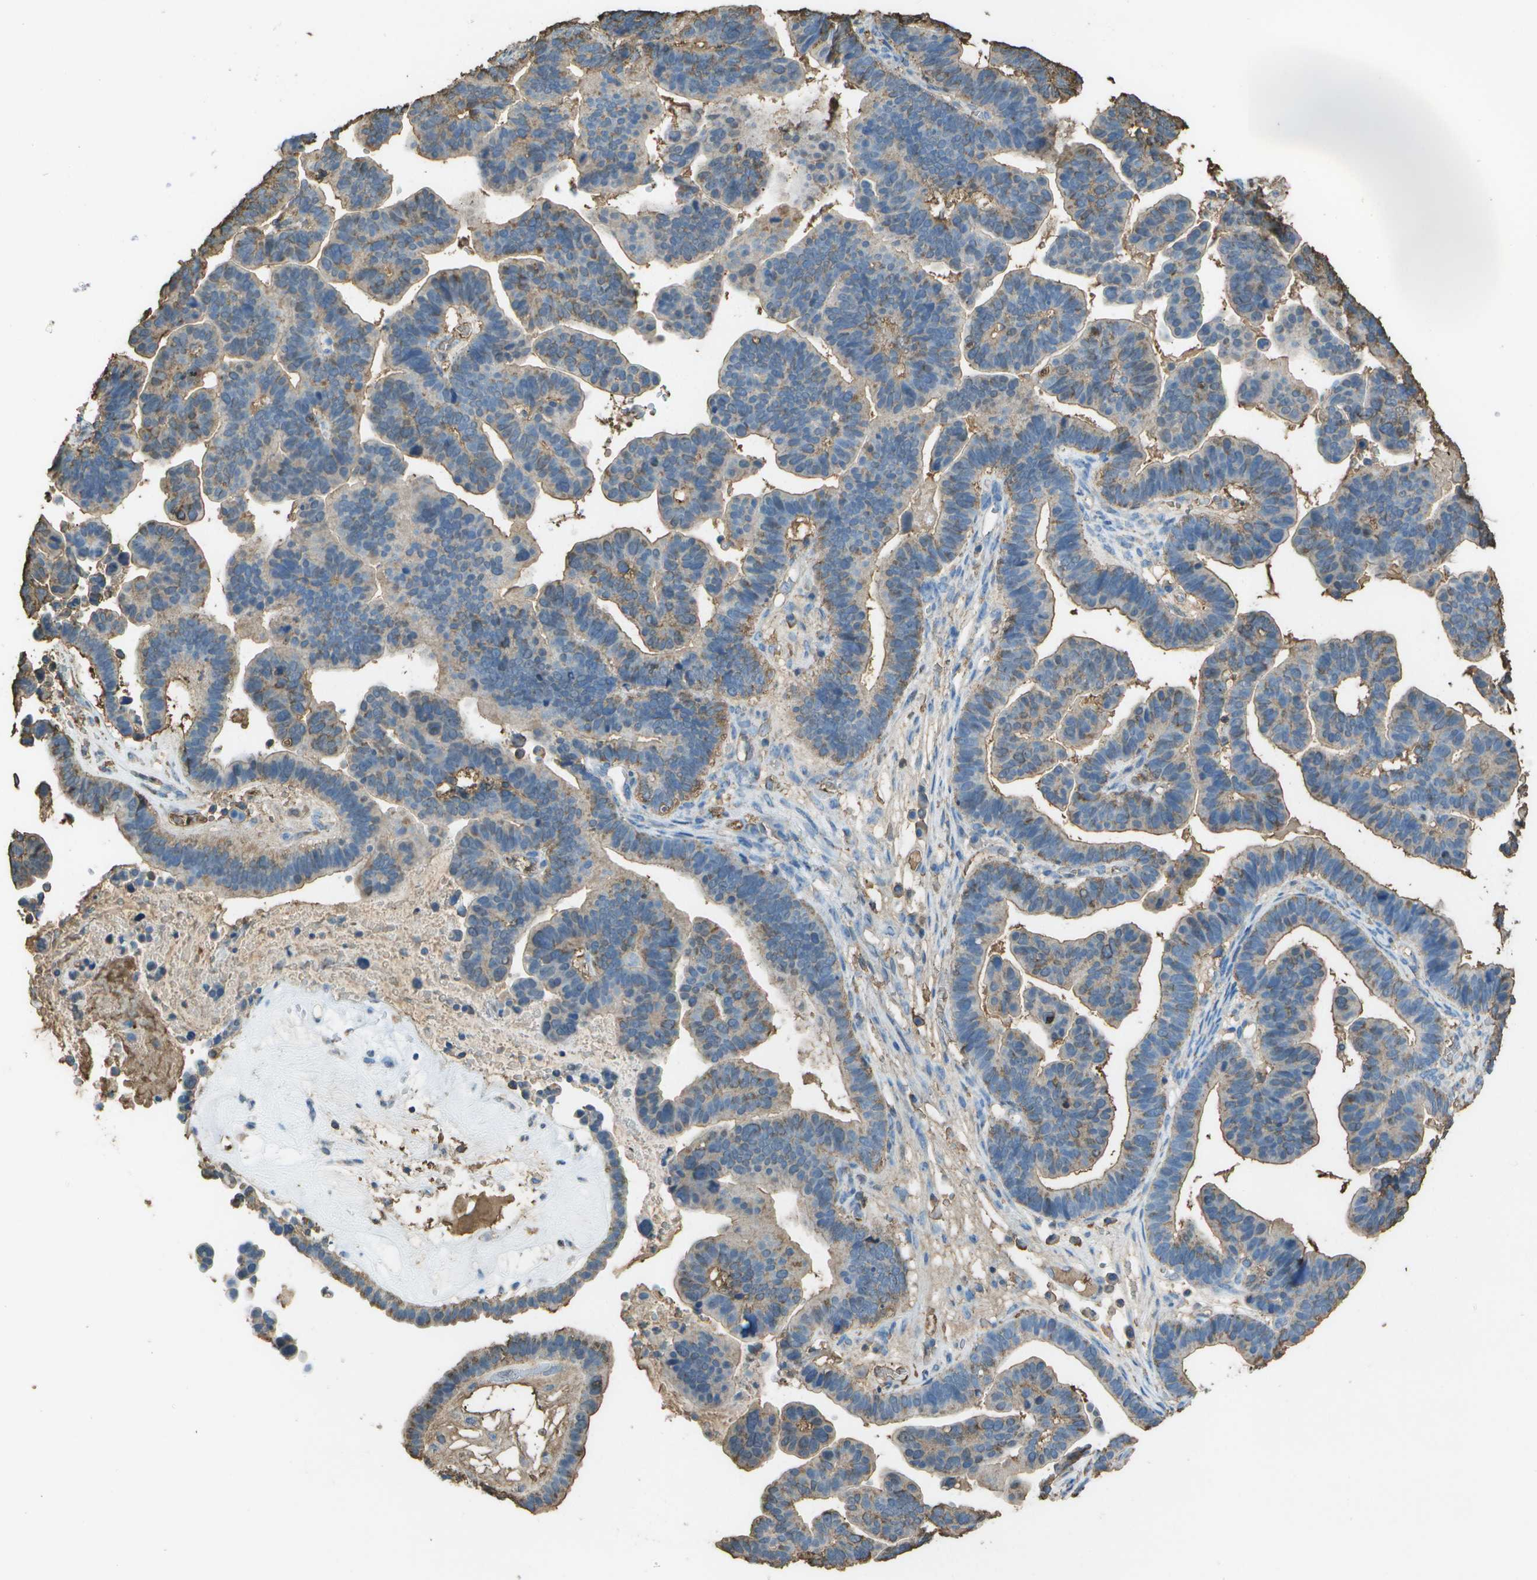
{"staining": {"intensity": "weak", "quantity": "<25%", "location": "cytoplasmic/membranous"}, "tissue": "ovarian cancer", "cell_type": "Tumor cells", "image_type": "cancer", "snomed": [{"axis": "morphology", "description": "Cystadenocarcinoma, serous, NOS"}, {"axis": "topography", "description": "Ovary"}], "caption": "IHC of ovarian cancer shows no positivity in tumor cells. (Stains: DAB (3,3'-diaminobenzidine) immunohistochemistry with hematoxylin counter stain, Microscopy: brightfield microscopy at high magnification).", "gene": "CYP4F11", "patient": {"sex": "female", "age": 56}}